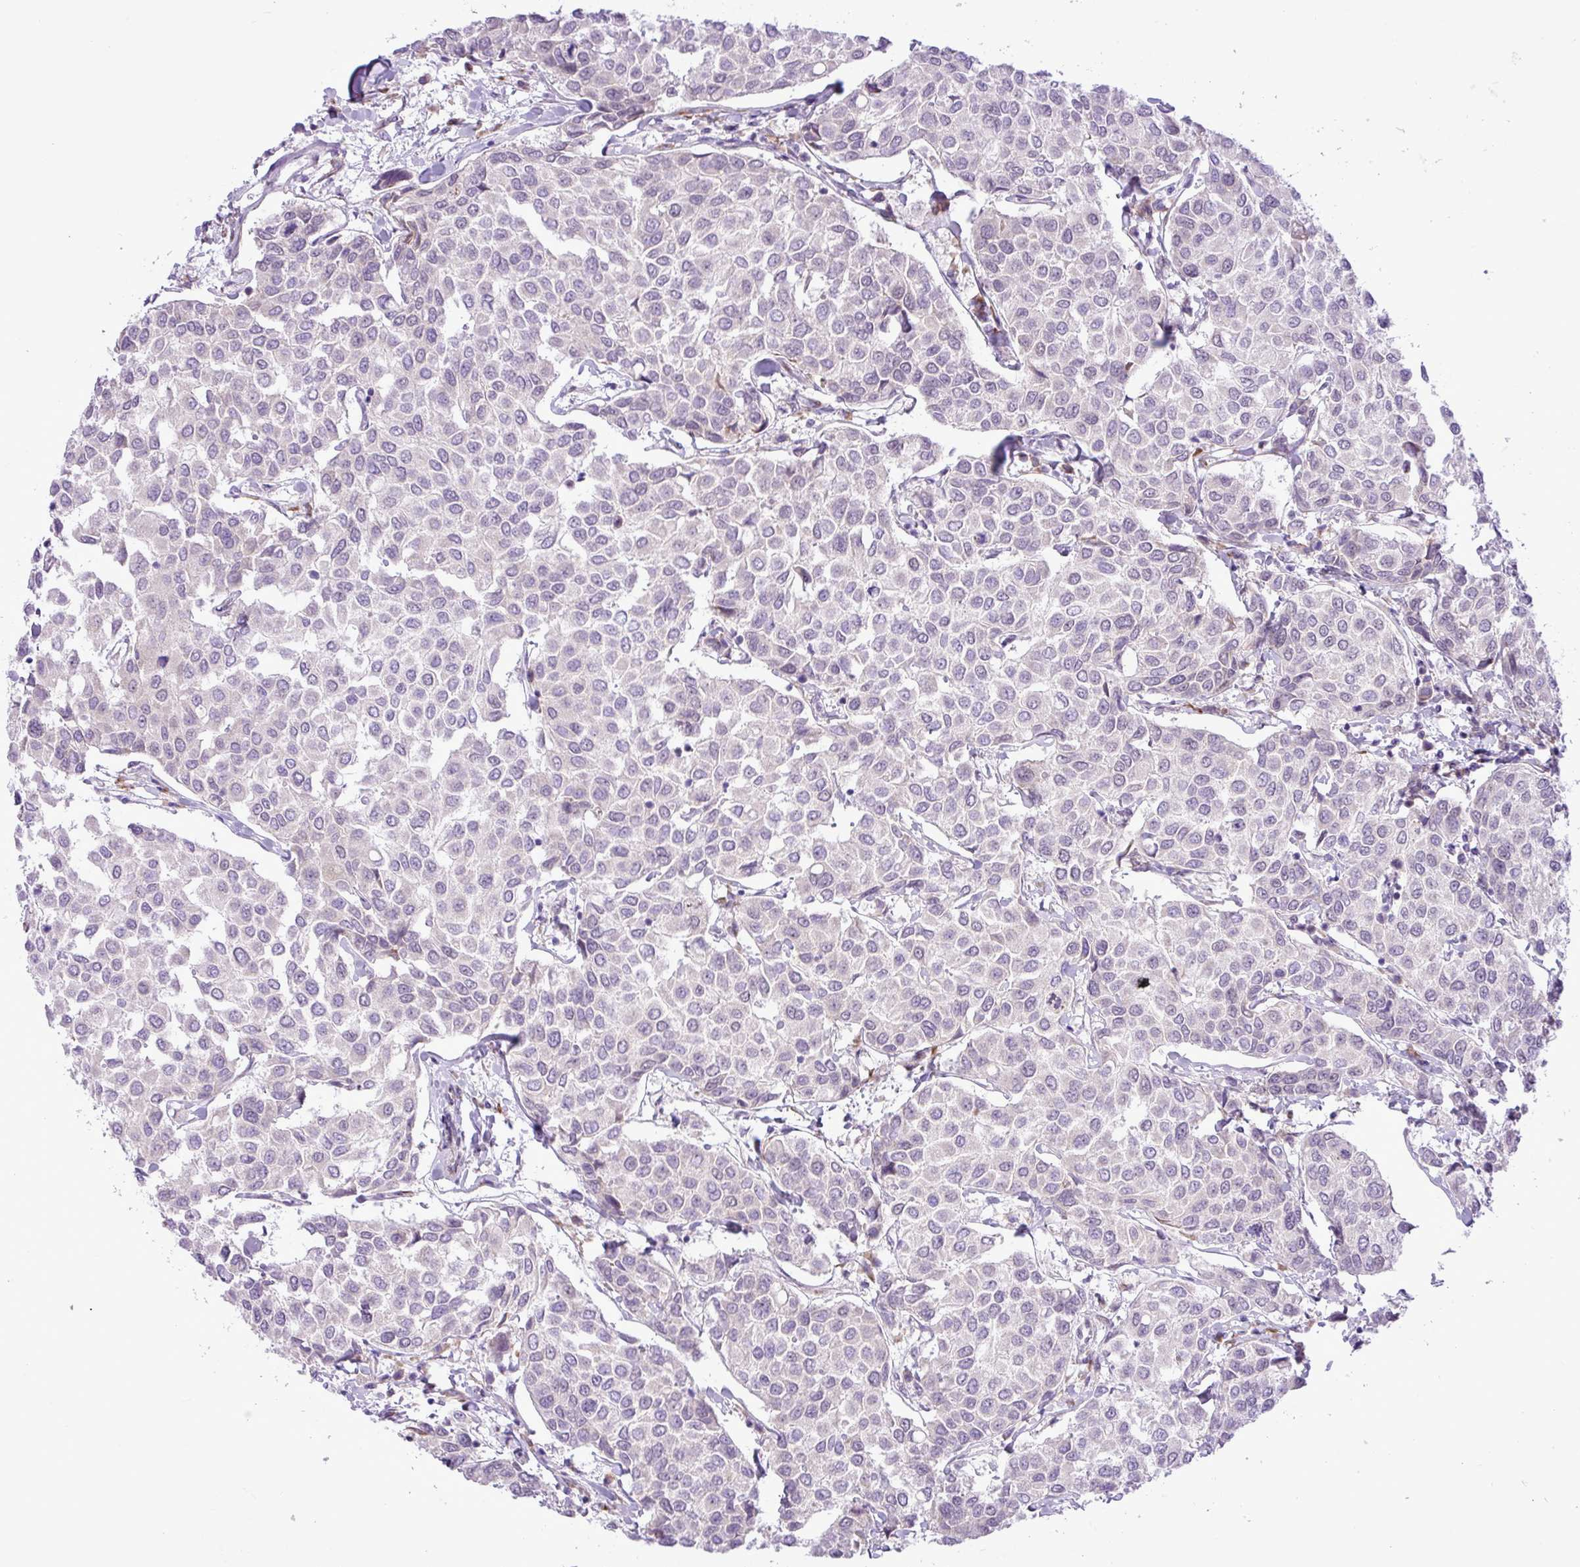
{"staining": {"intensity": "negative", "quantity": "none", "location": "none"}, "tissue": "breast cancer", "cell_type": "Tumor cells", "image_type": "cancer", "snomed": [{"axis": "morphology", "description": "Duct carcinoma"}, {"axis": "topography", "description": "Breast"}], "caption": "Human intraductal carcinoma (breast) stained for a protein using immunohistochemistry (IHC) shows no staining in tumor cells.", "gene": "ELOA2", "patient": {"sex": "female", "age": 55}}